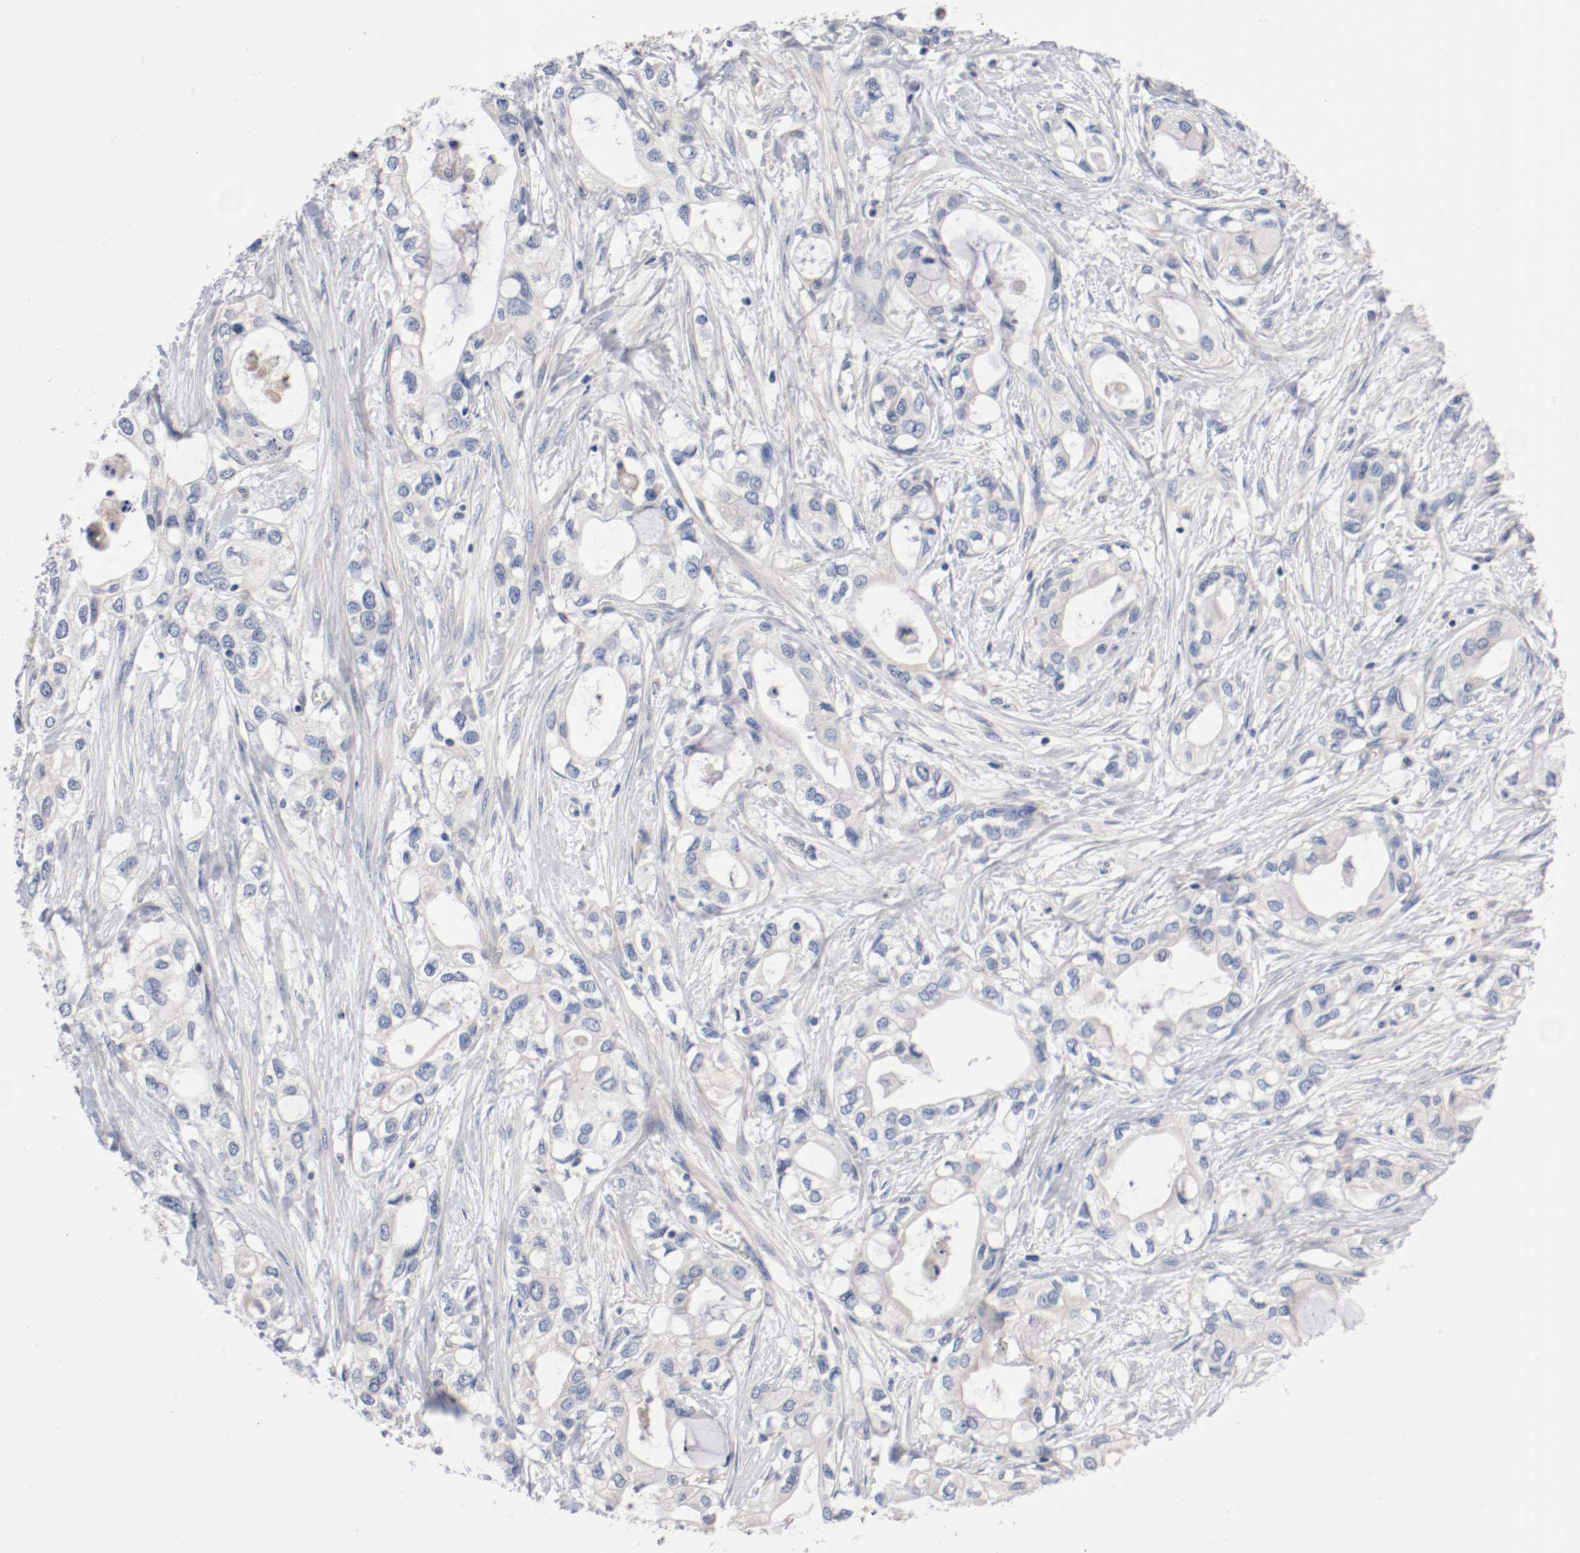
{"staining": {"intensity": "negative", "quantity": "none", "location": "none"}, "tissue": "pancreatic cancer", "cell_type": "Tumor cells", "image_type": "cancer", "snomed": [{"axis": "morphology", "description": "Adenocarcinoma, NOS"}, {"axis": "topography", "description": "Pancreas"}], "caption": "An immunohistochemistry (IHC) micrograph of pancreatic cancer (adenocarcinoma) is shown. There is no staining in tumor cells of pancreatic cancer (adenocarcinoma). The staining was performed using DAB (3,3'-diaminobenzidine) to visualize the protein expression in brown, while the nuclei were stained in blue with hematoxylin (Magnification: 20x).", "gene": "PCSK6", "patient": {"sex": "female", "age": 70}}